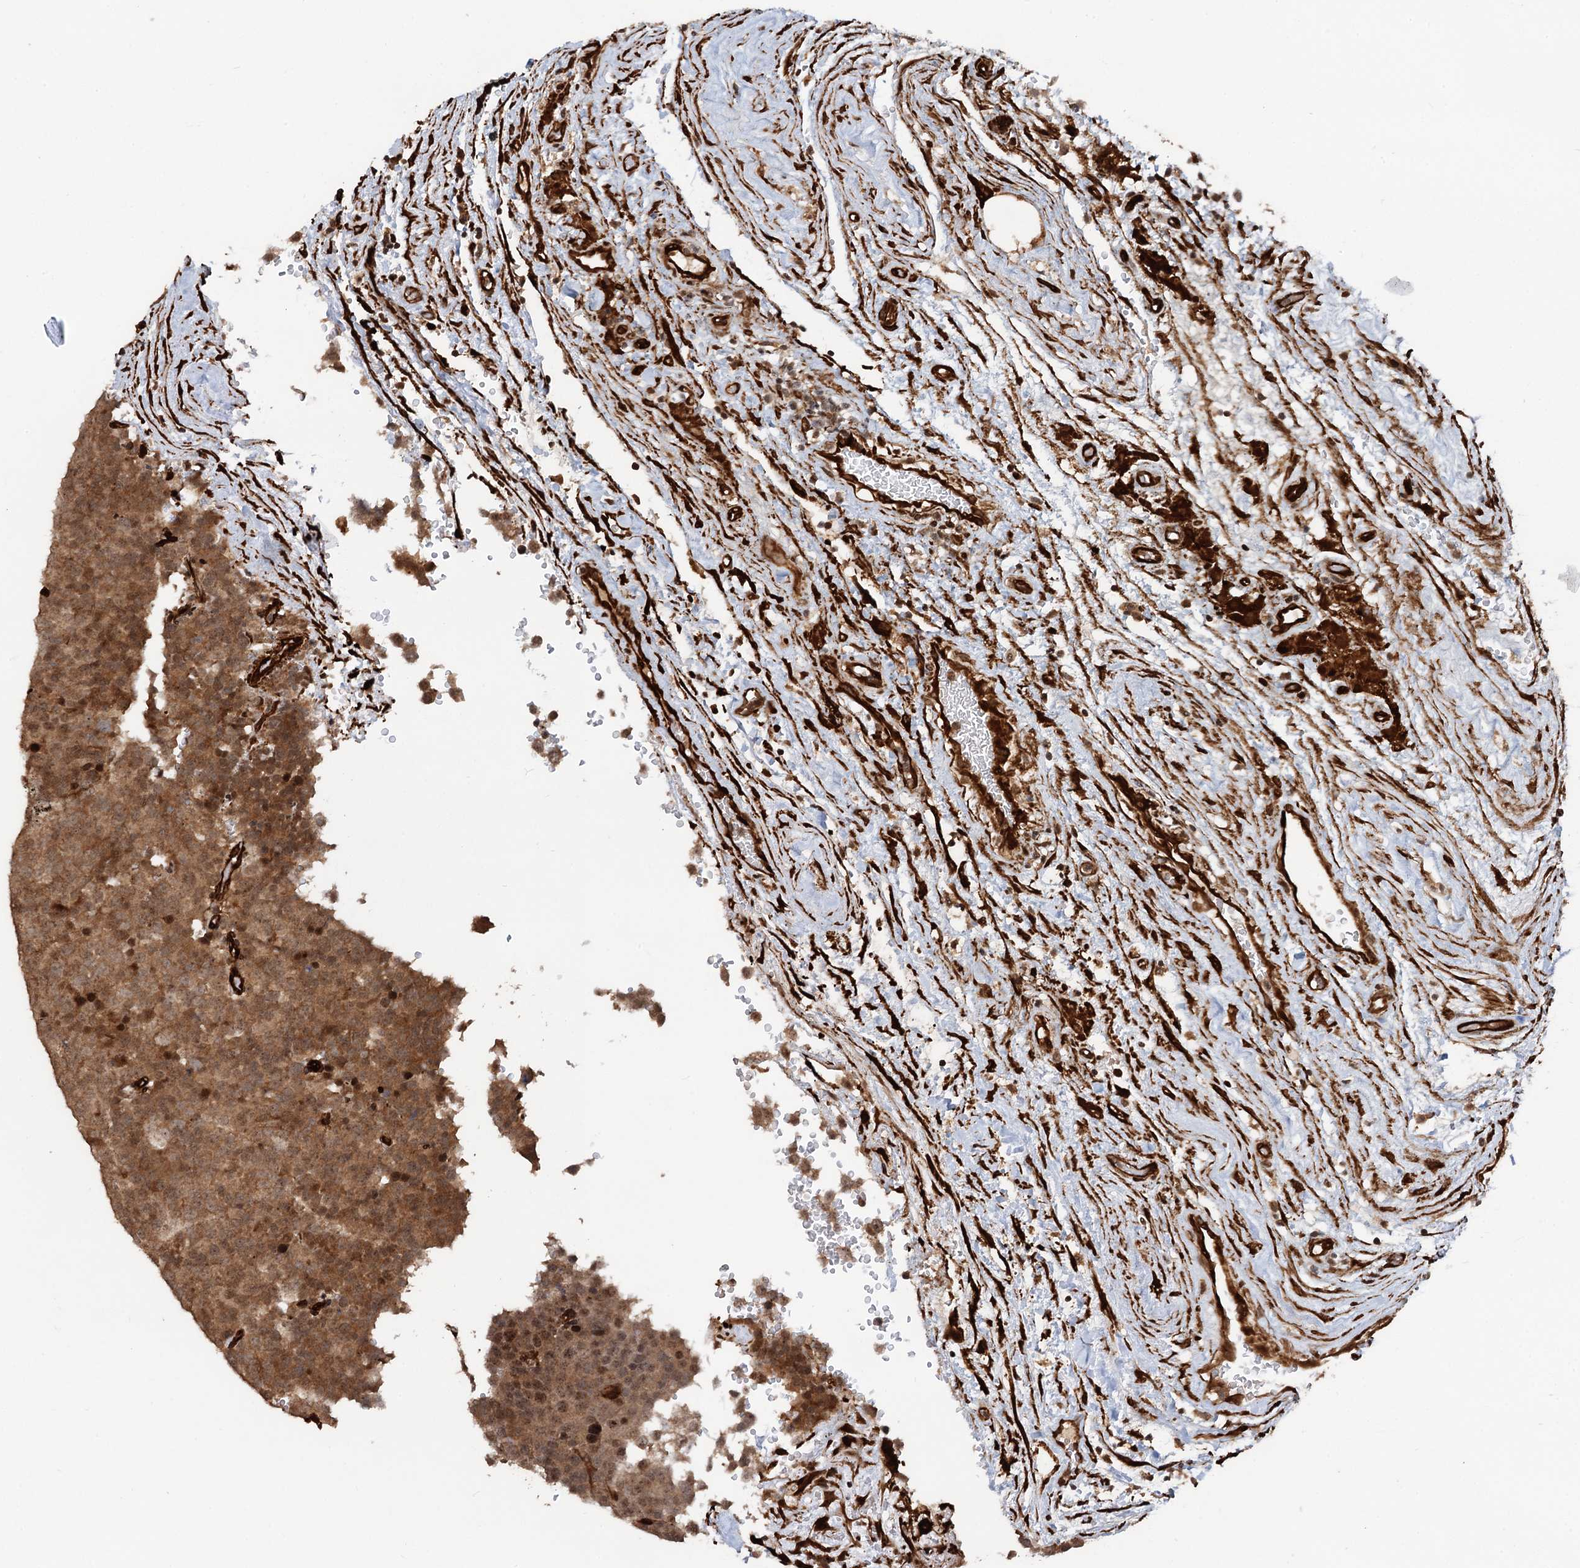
{"staining": {"intensity": "moderate", "quantity": ">75%", "location": "cytoplasmic/membranous,nuclear"}, "tissue": "testis cancer", "cell_type": "Tumor cells", "image_type": "cancer", "snomed": [{"axis": "morphology", "description": "Seminoma, NOS"}, {"axis": "topography", "description": "Testis"}], "caption": "Immunohistochemistry (DAB (3,3'-diaminobenzidine)) staining of testis cancer exhibits moderate cytoplasmic/membranous and nuclear protein staining in about >75% of tumor cells.", "gene": "SNRNP25", "patient": {"sex": "male", "age": 71}}